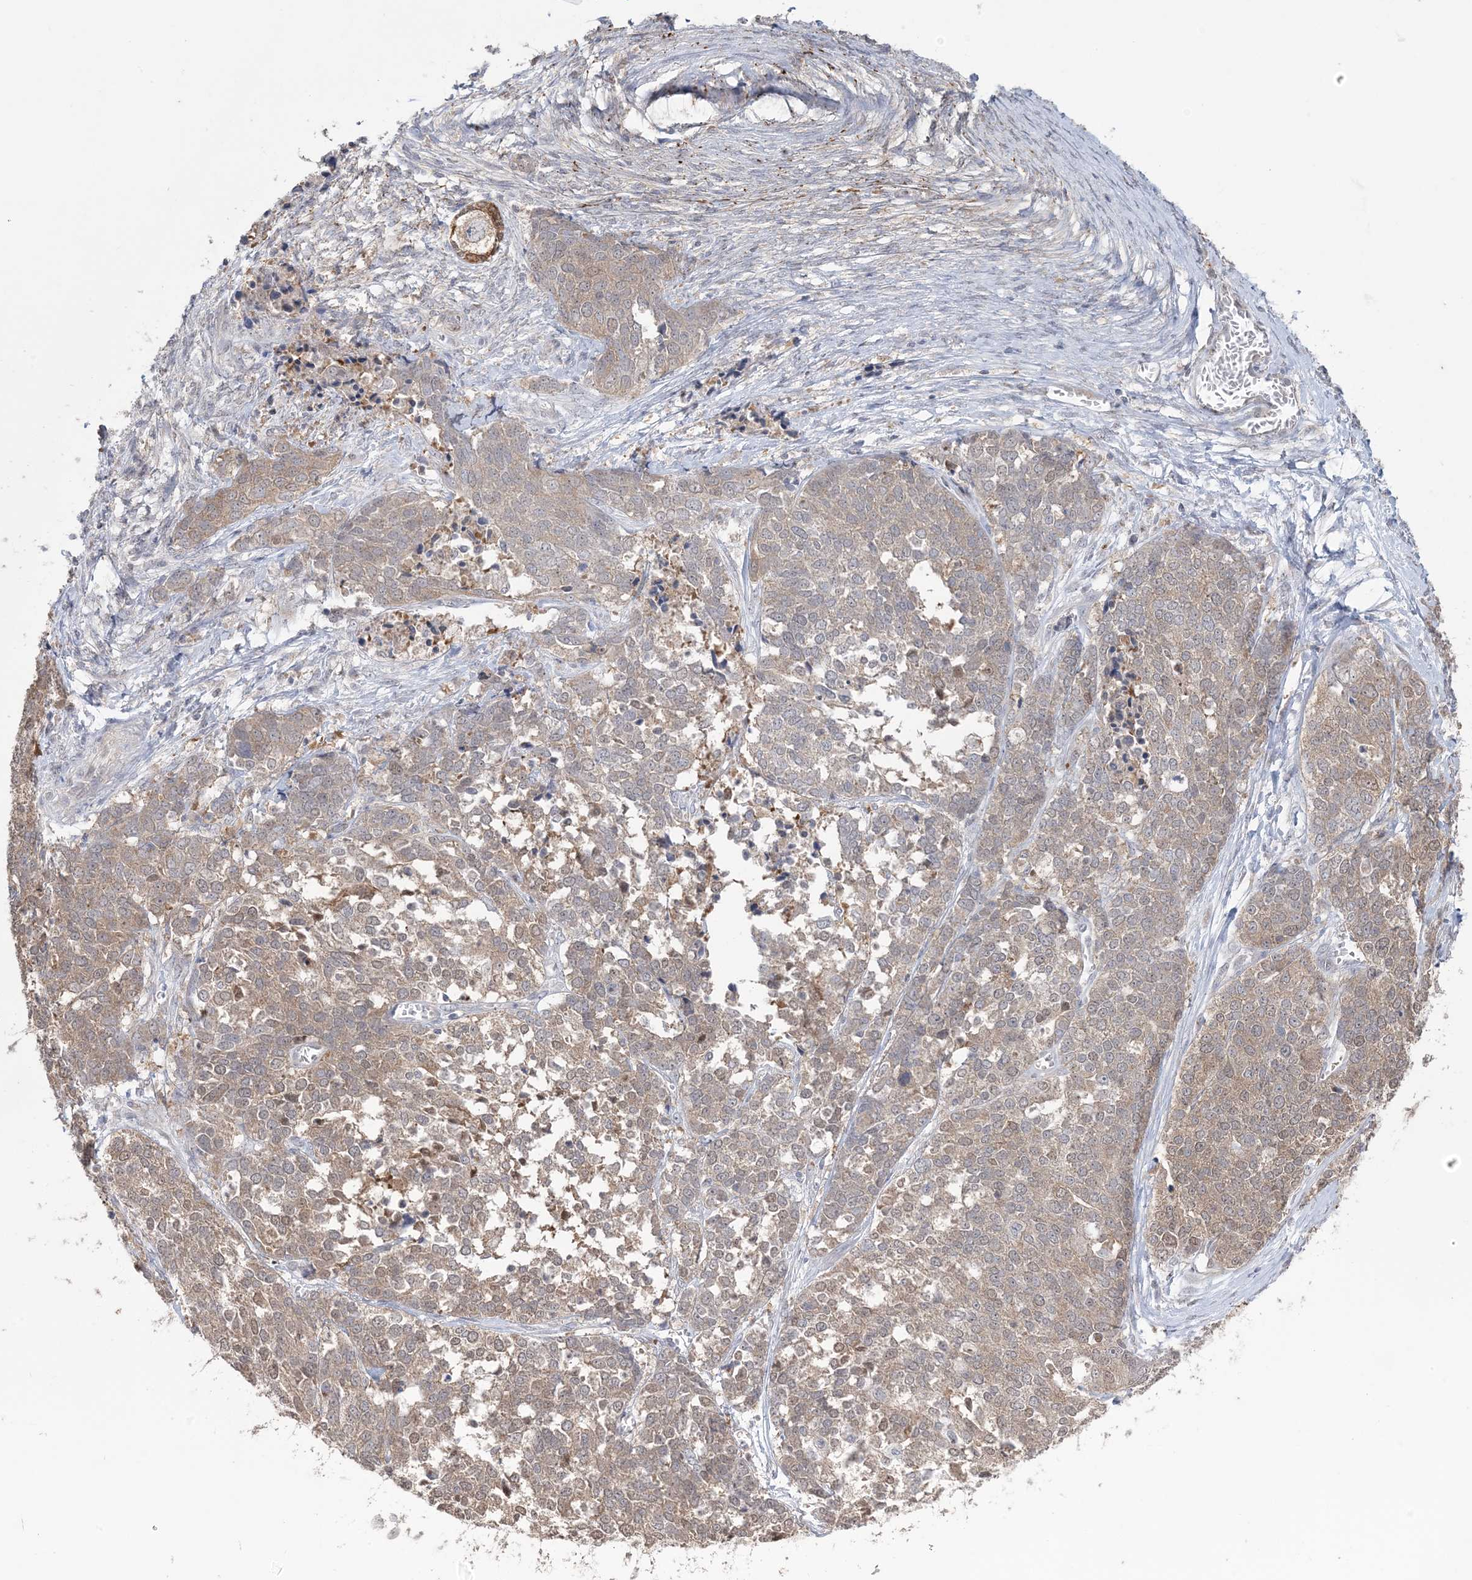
{"staining": {"intensity": "weak", "quantity": ">75%", "location": "cytoplasmic/membranous"}, "tissue": "ovarian cancer", "cell_type": "Tumor cells", "image_type": "cancer", "snomed": [{"axis": "morphology", "description": "Cystadenocarcinoma, serous, NOS"}, {"axis": "topography", "description": "Ovary"}], "caption": "The photomicrograph demonstrates immunohistochemical staining of serous cystadenocarcinoma (ovarian). There is weak cytoplasmic/membranous positivity is present in about >75% of tumor cells.", "gene": "XRN1", "patient": {"sex": "female", "age": 44}}